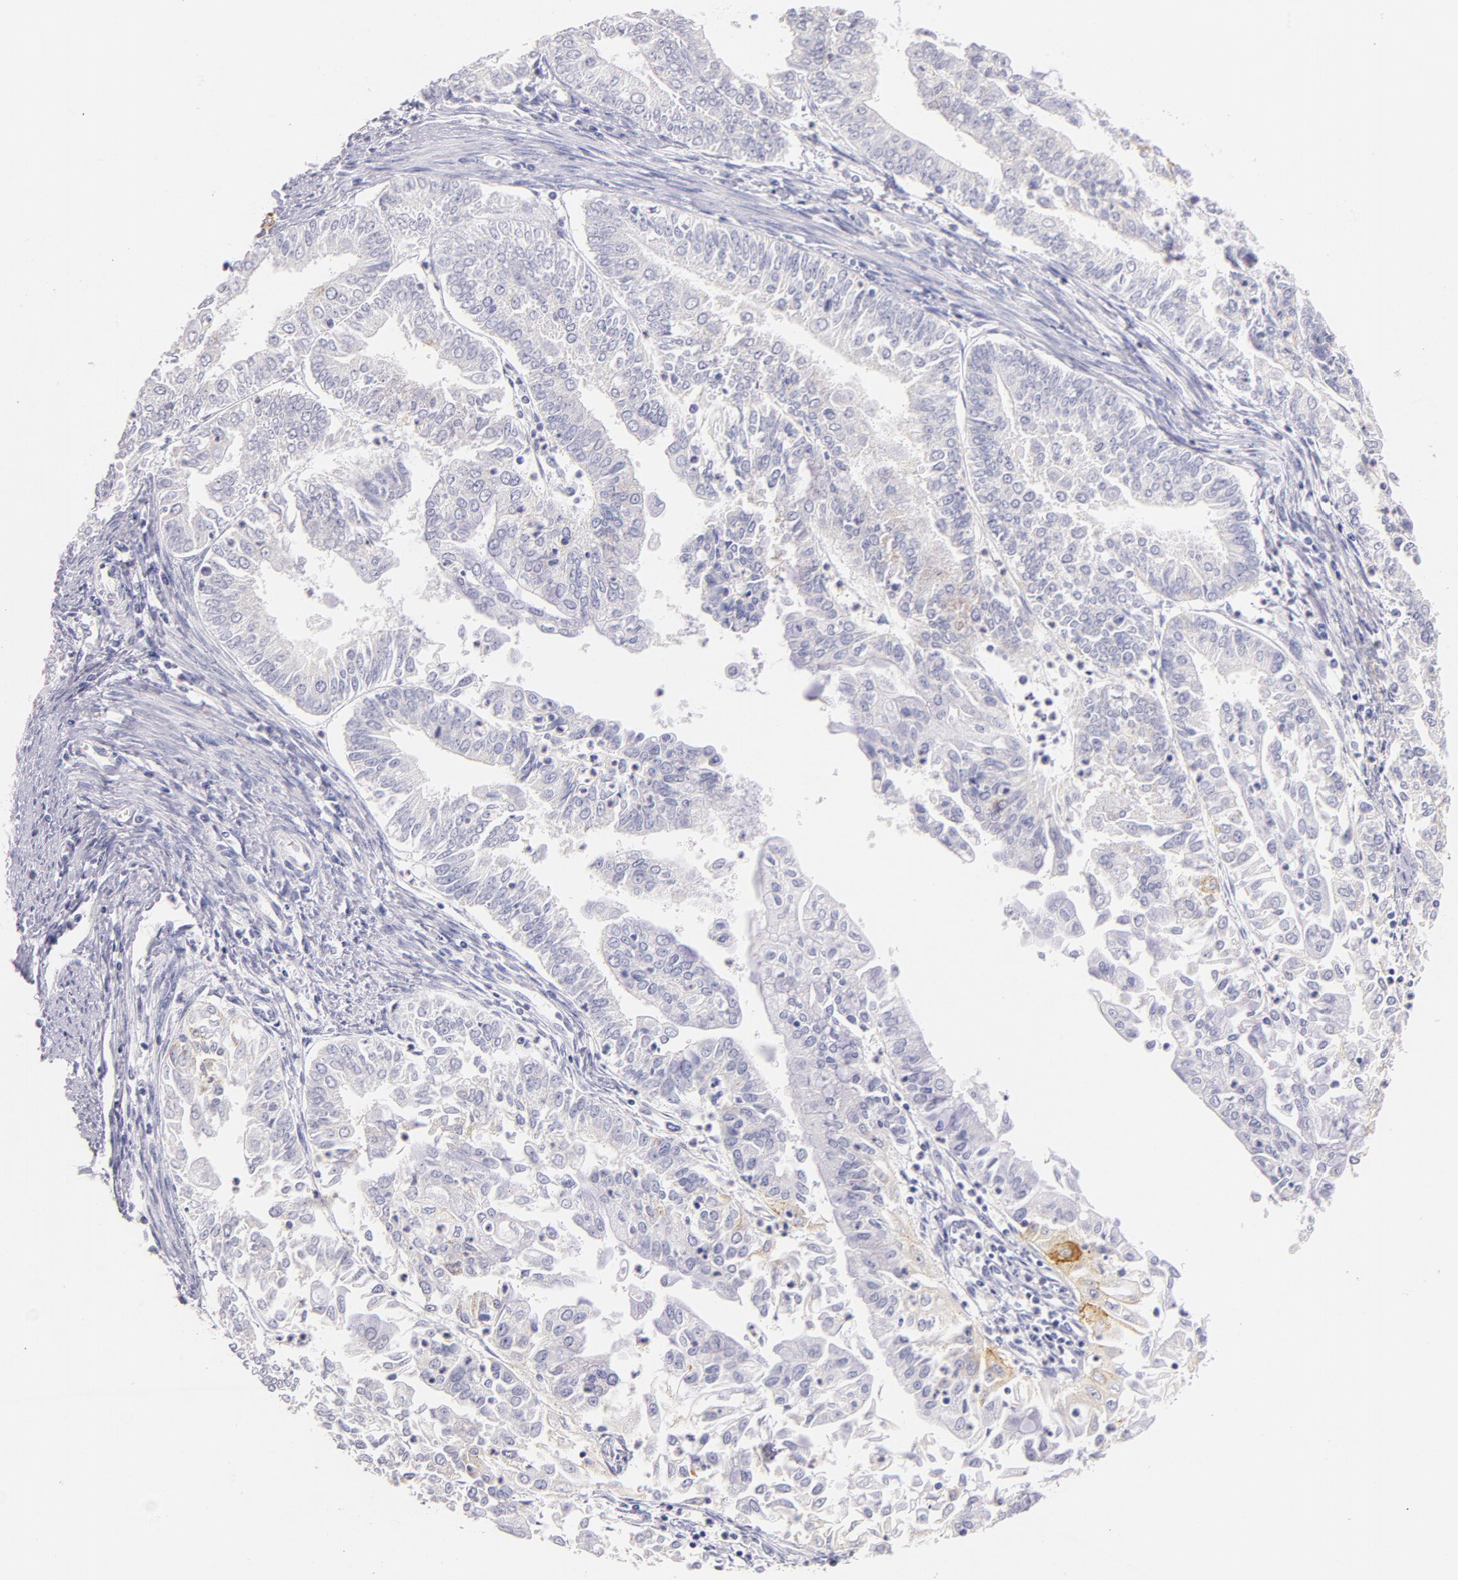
{"staining": {"intensity": "moderate", "quantity": "<25%", "location": "cytoplasmic/membranous"}, "tissue": "endometrial cancer", "cell_type": "Tumor cells", "image_type": "cancer", "snomed": [{"axis": "morphology", "description": "Adenocarcinoma, NOS"}, {"axis": "topography", "description": "Endometrium"}], "caption": "A histopathology image showing moderate cytoplasmic/membranous staining in about <25% of tumor cells in endometrial cancer, as visualized by brown immunohistochemical staining.", "gene": "CD44", "patient": {"sex": "female", "age": 75}}